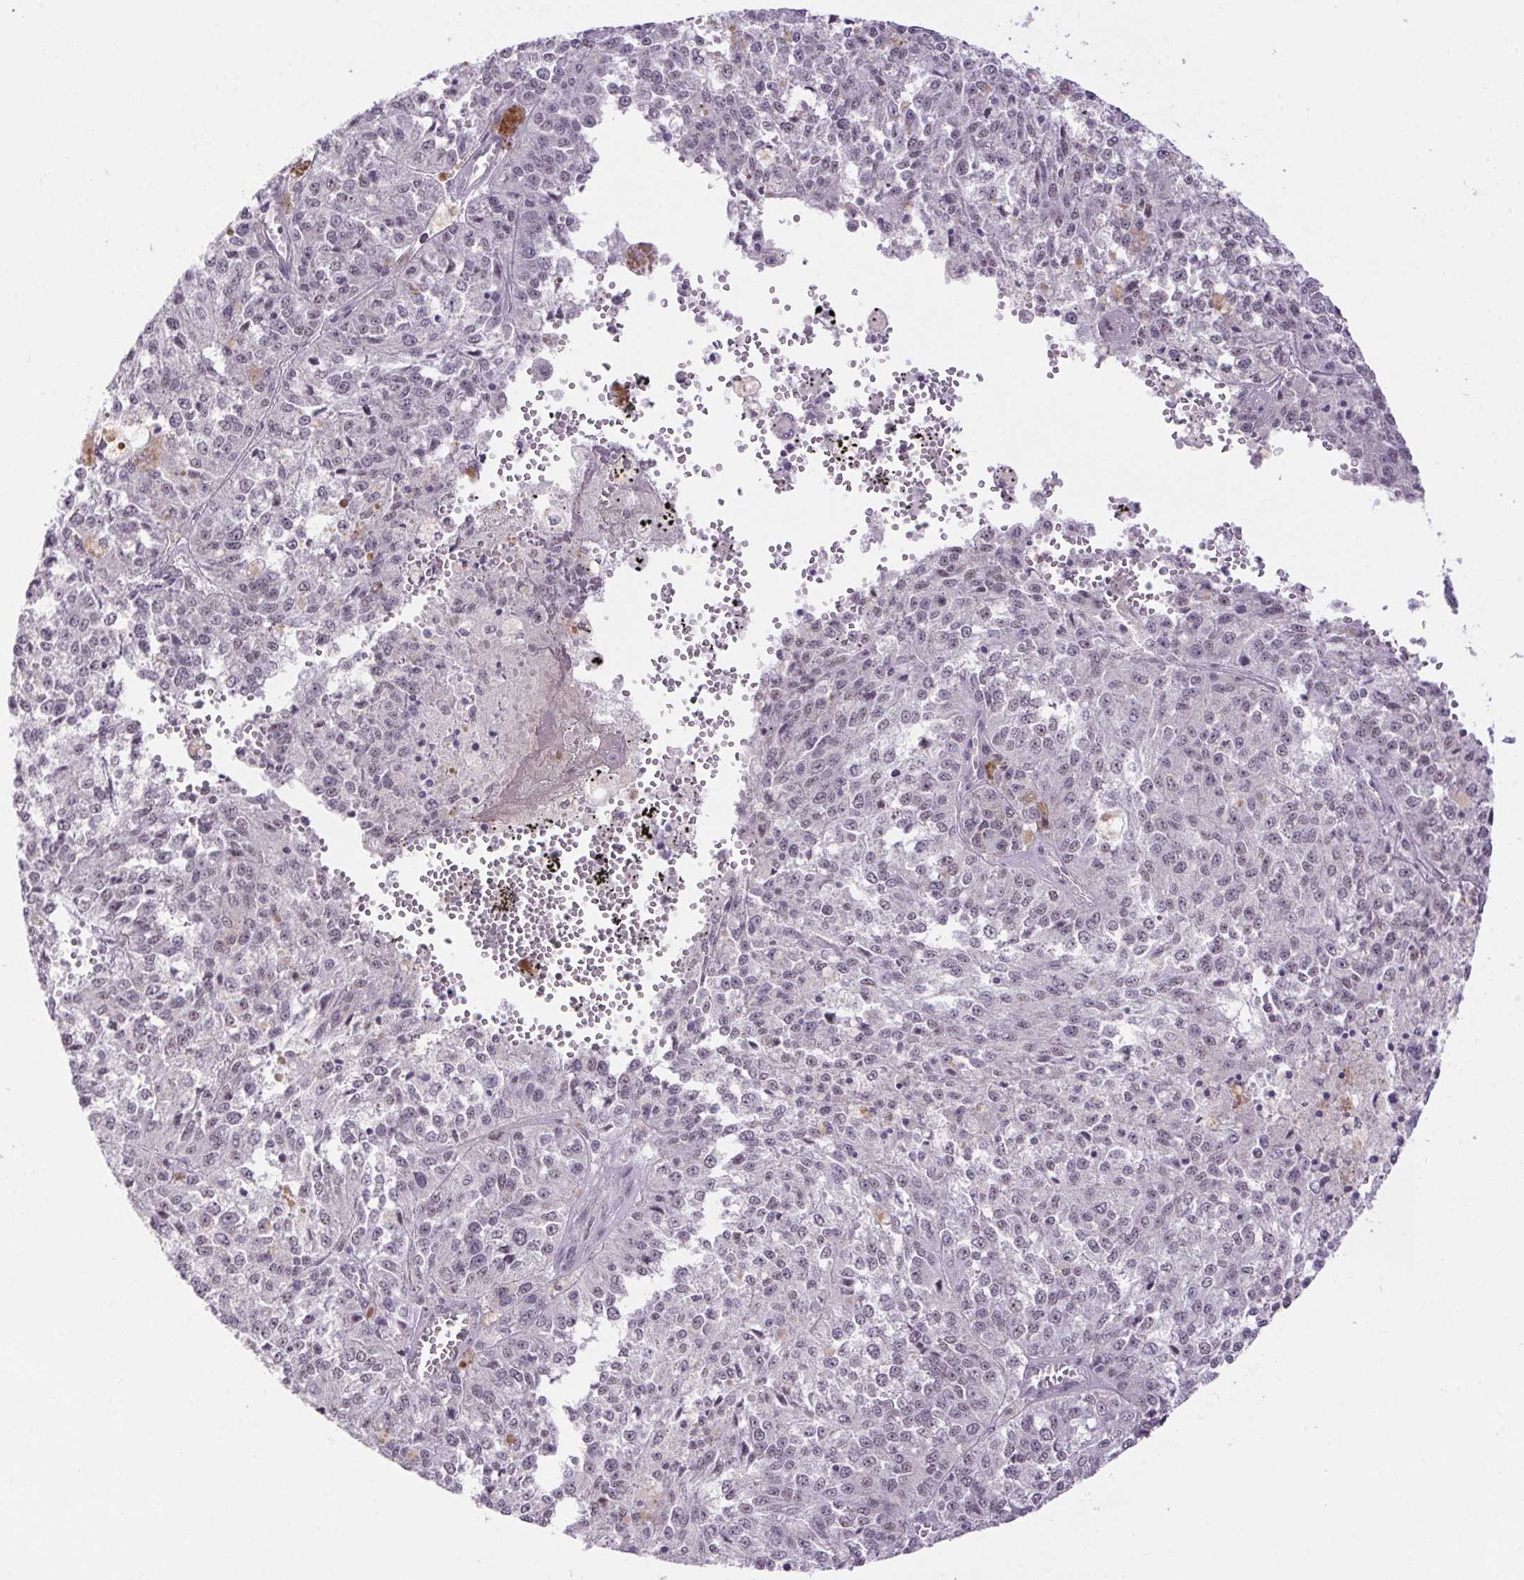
{"staining": {"intensity": "negative", "quantity": "none", "location": "none"}, "tissue": "melanoma", "cell_type": "Tumor cells", "image_type": "cancer", "snomed": [{"axis": "morphology", "description": "Malignant melanoma, Metastatic site"}, {"axis": "topography", "description": "Lymph node"}], "caption": "Tumor cells show no significant protein expression in melanoma. The staining is performed using DAB brown chromogen with nuclei counter-stained in using hematoxylin.", "gene": "DDX17", "patient": {"sex": "female", "age": 64}}